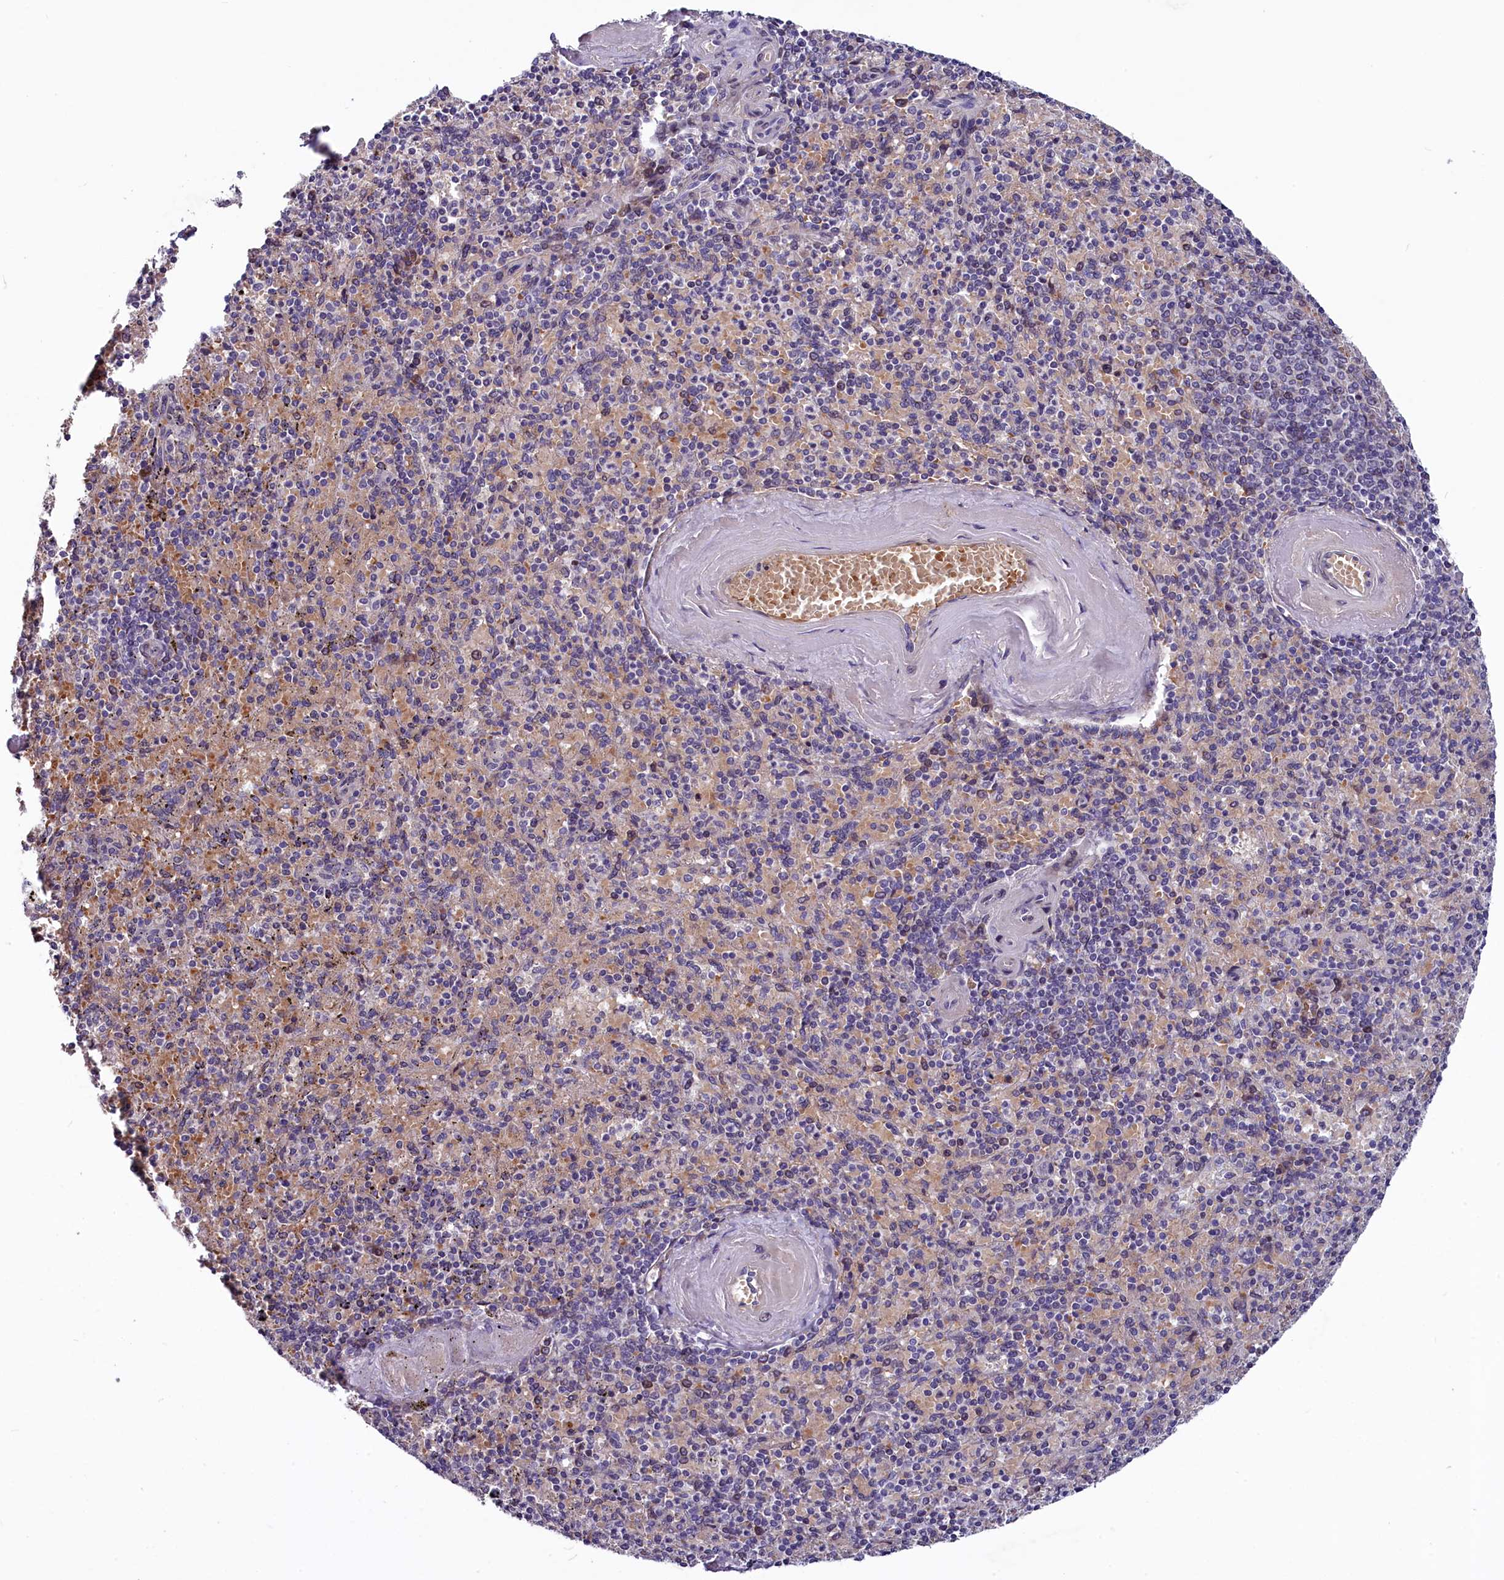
{"staining": {"intensity": "negative", "quantity": "none", "location": "none"}, "tissue": "spleen", "cell_type": "Cells in red pulp", "image_type": "normal", "snomed": [{"axis": "morphology", "description": "Normal tissue, NOS"}, {"axis": "topography", "description": "Spleen"}], "caption": "Protein analysis of normal spleen reveals no significant staining in cells in red pulp.", "gene": "SLC39A6", "patient": {"sex": "male", "age": 82}}